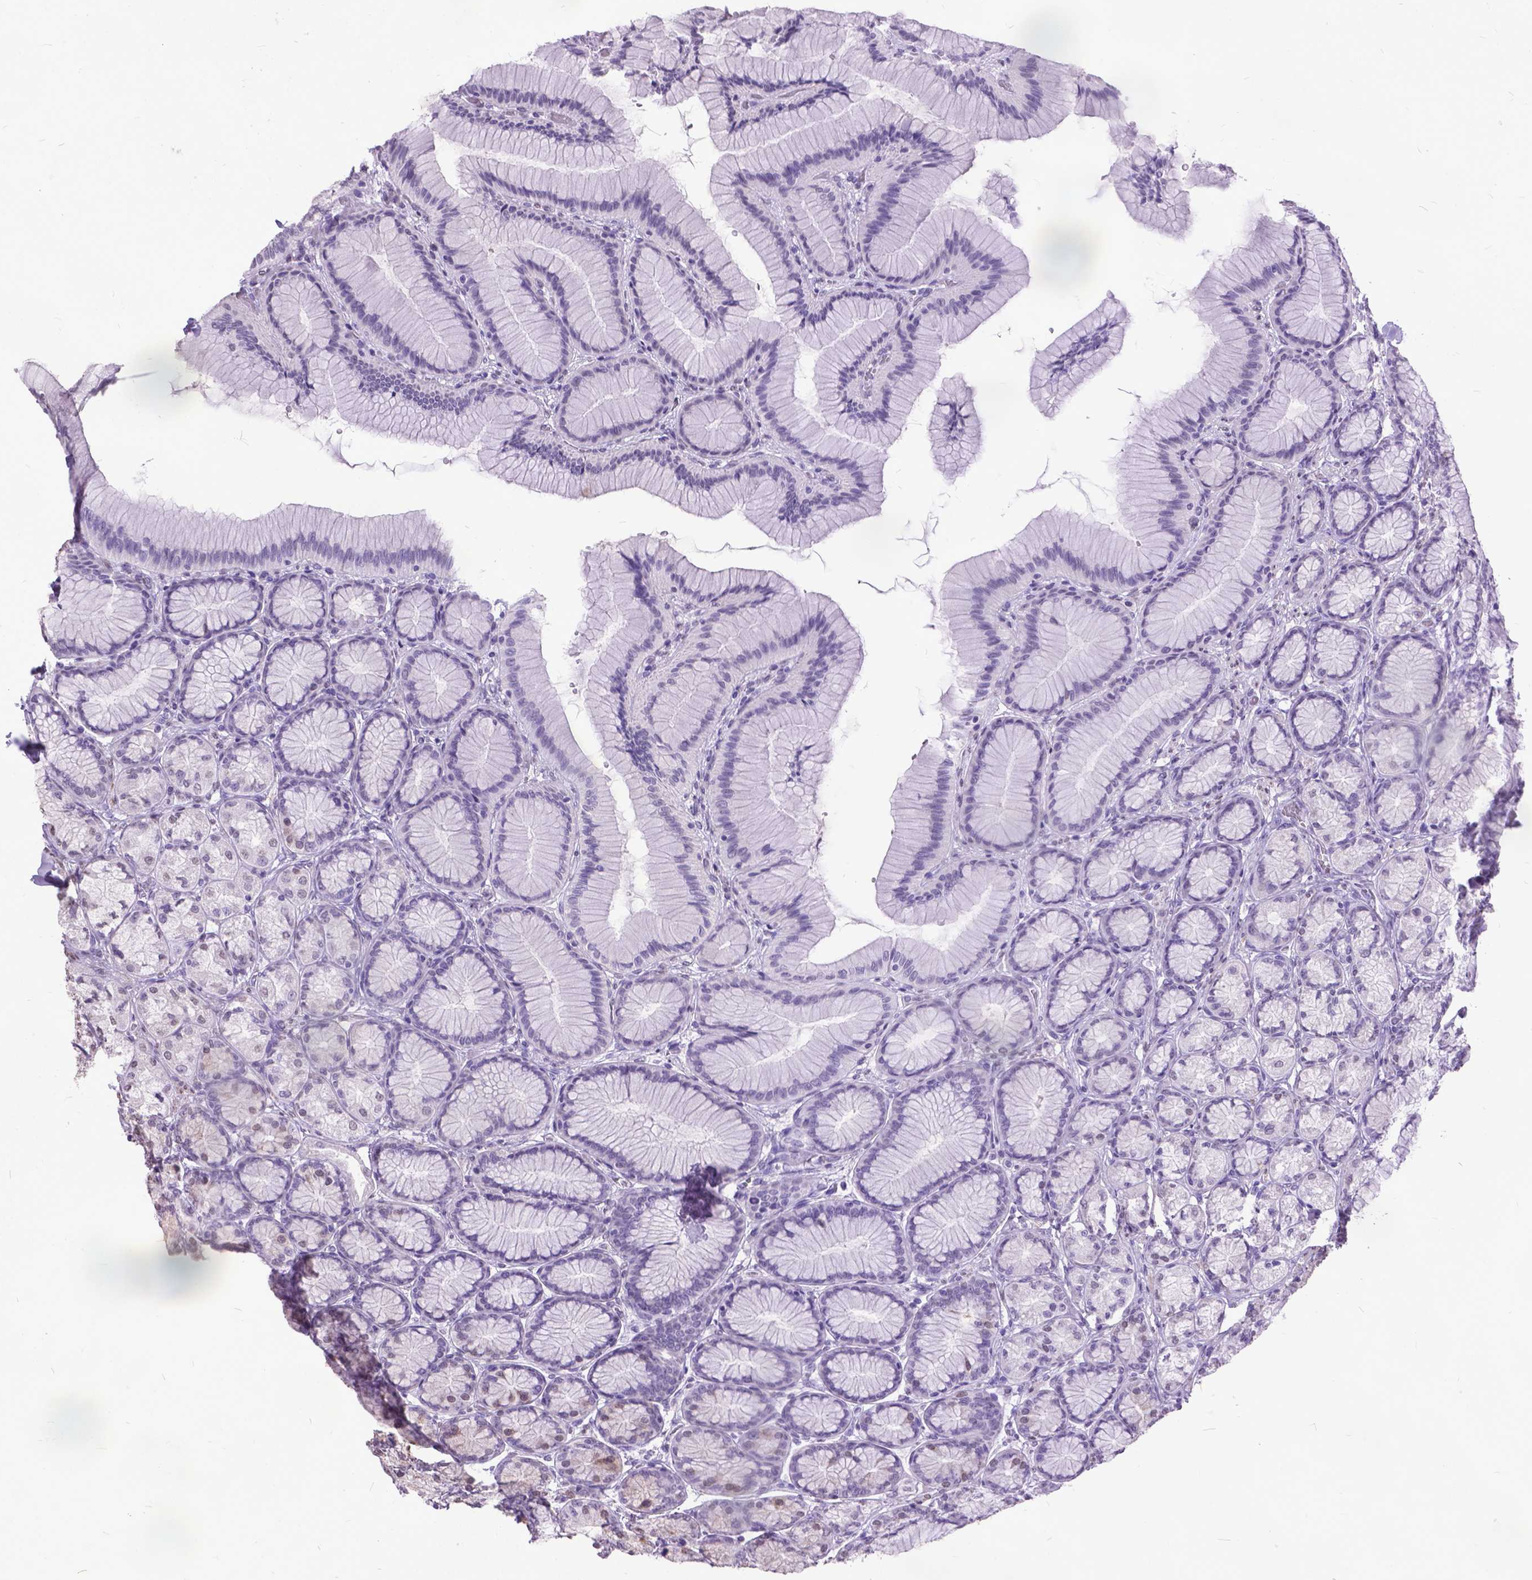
{"staining": {"intensity": "negative", "quantity": "none", "location": "none"}, "tissue": "stomach", "cell_type": "Glandular cells", "image_type": "normal", "snomed": [{"axis": "morphology", "description": "Normal tissue, NOS"}, {"axis": "morphology", "description": "Adenocarcinoma, NOS"}, {"axis": "morphology", "description": "Adenocarcinoma, High grade"}, {"axis": "topography", "description": "Stomach, upper"}, {"axis": "topography", "description": "Stomach"}], "caption": "Photomicrograph shows no significant protein staining in glandular cells of benign stomach. Brightfield microscopy of immunohistochemistry (IHC) stained with DAB (3,3'-diaminobenzidine) (brown) and hematoxylin (blue), captured at high magnification.", "gene": "MARCHF10", "patient": {"sex": "female", "age": 65}}